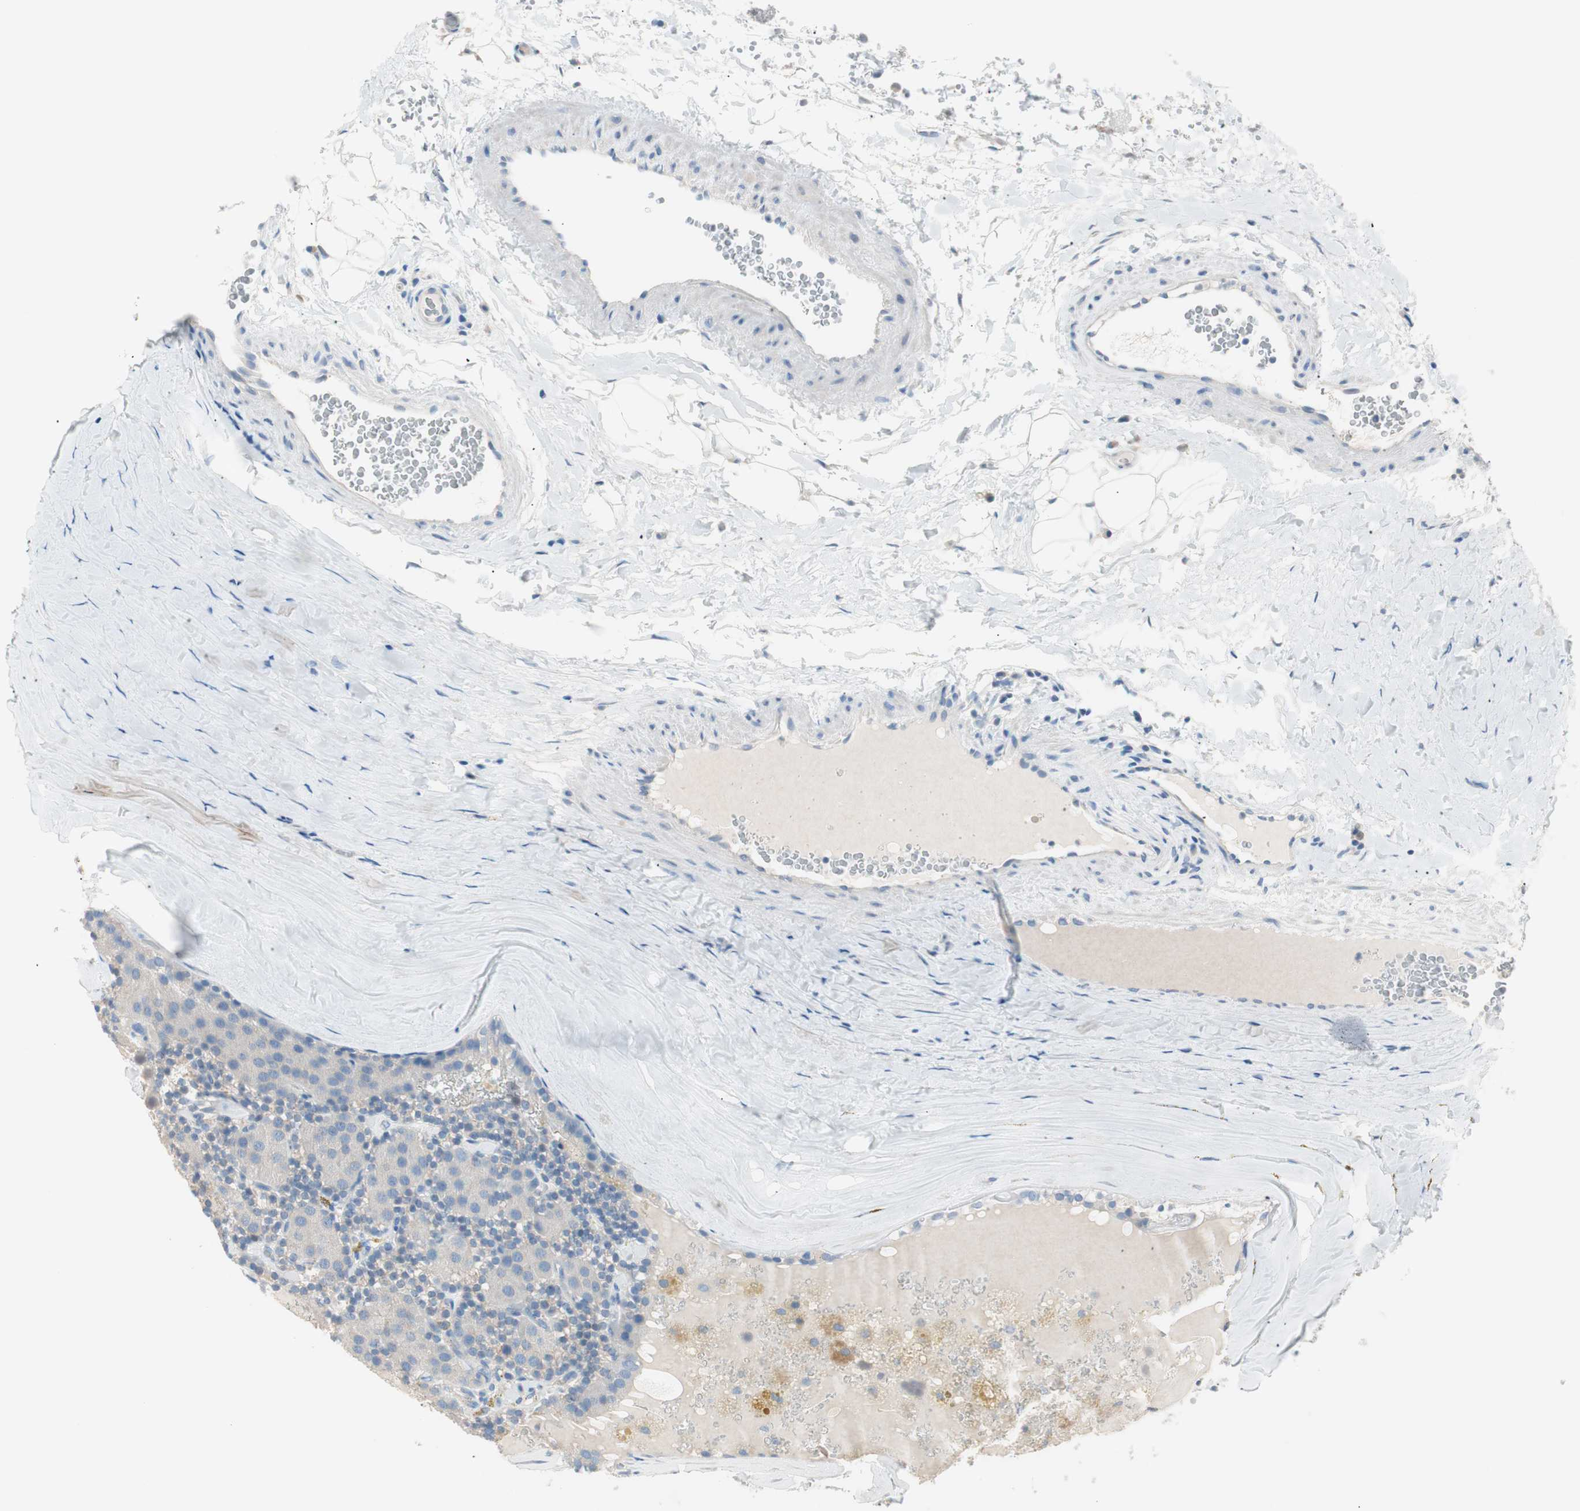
{"staining": {"intensity": "negative", "quantity": "none", "location": "none"}, "tissue": "parathyroid gland", "cell_type": "Glandular cells", "image_type": "normal", "snomed": [{"axis": "morphology", "description": "Normal tissue, NOS"}, {"axis": "morphology", "description": "Adenoma, NOS"}, {"axis": "topography", "description": "Parathyroid gland"}], "caption": "Immunohistochemistry (IHC) photomicrograph of unremarkable parathyroid gland: parathyroid gland stained with DAB exhibits no significant protein positivity in glandular cells. (DAB (3,3'-diaminobenzidine) IHC with hematoxylin counter stain).", "gene": "VIL1", "patient": {"sex": "female", "age": 86}}